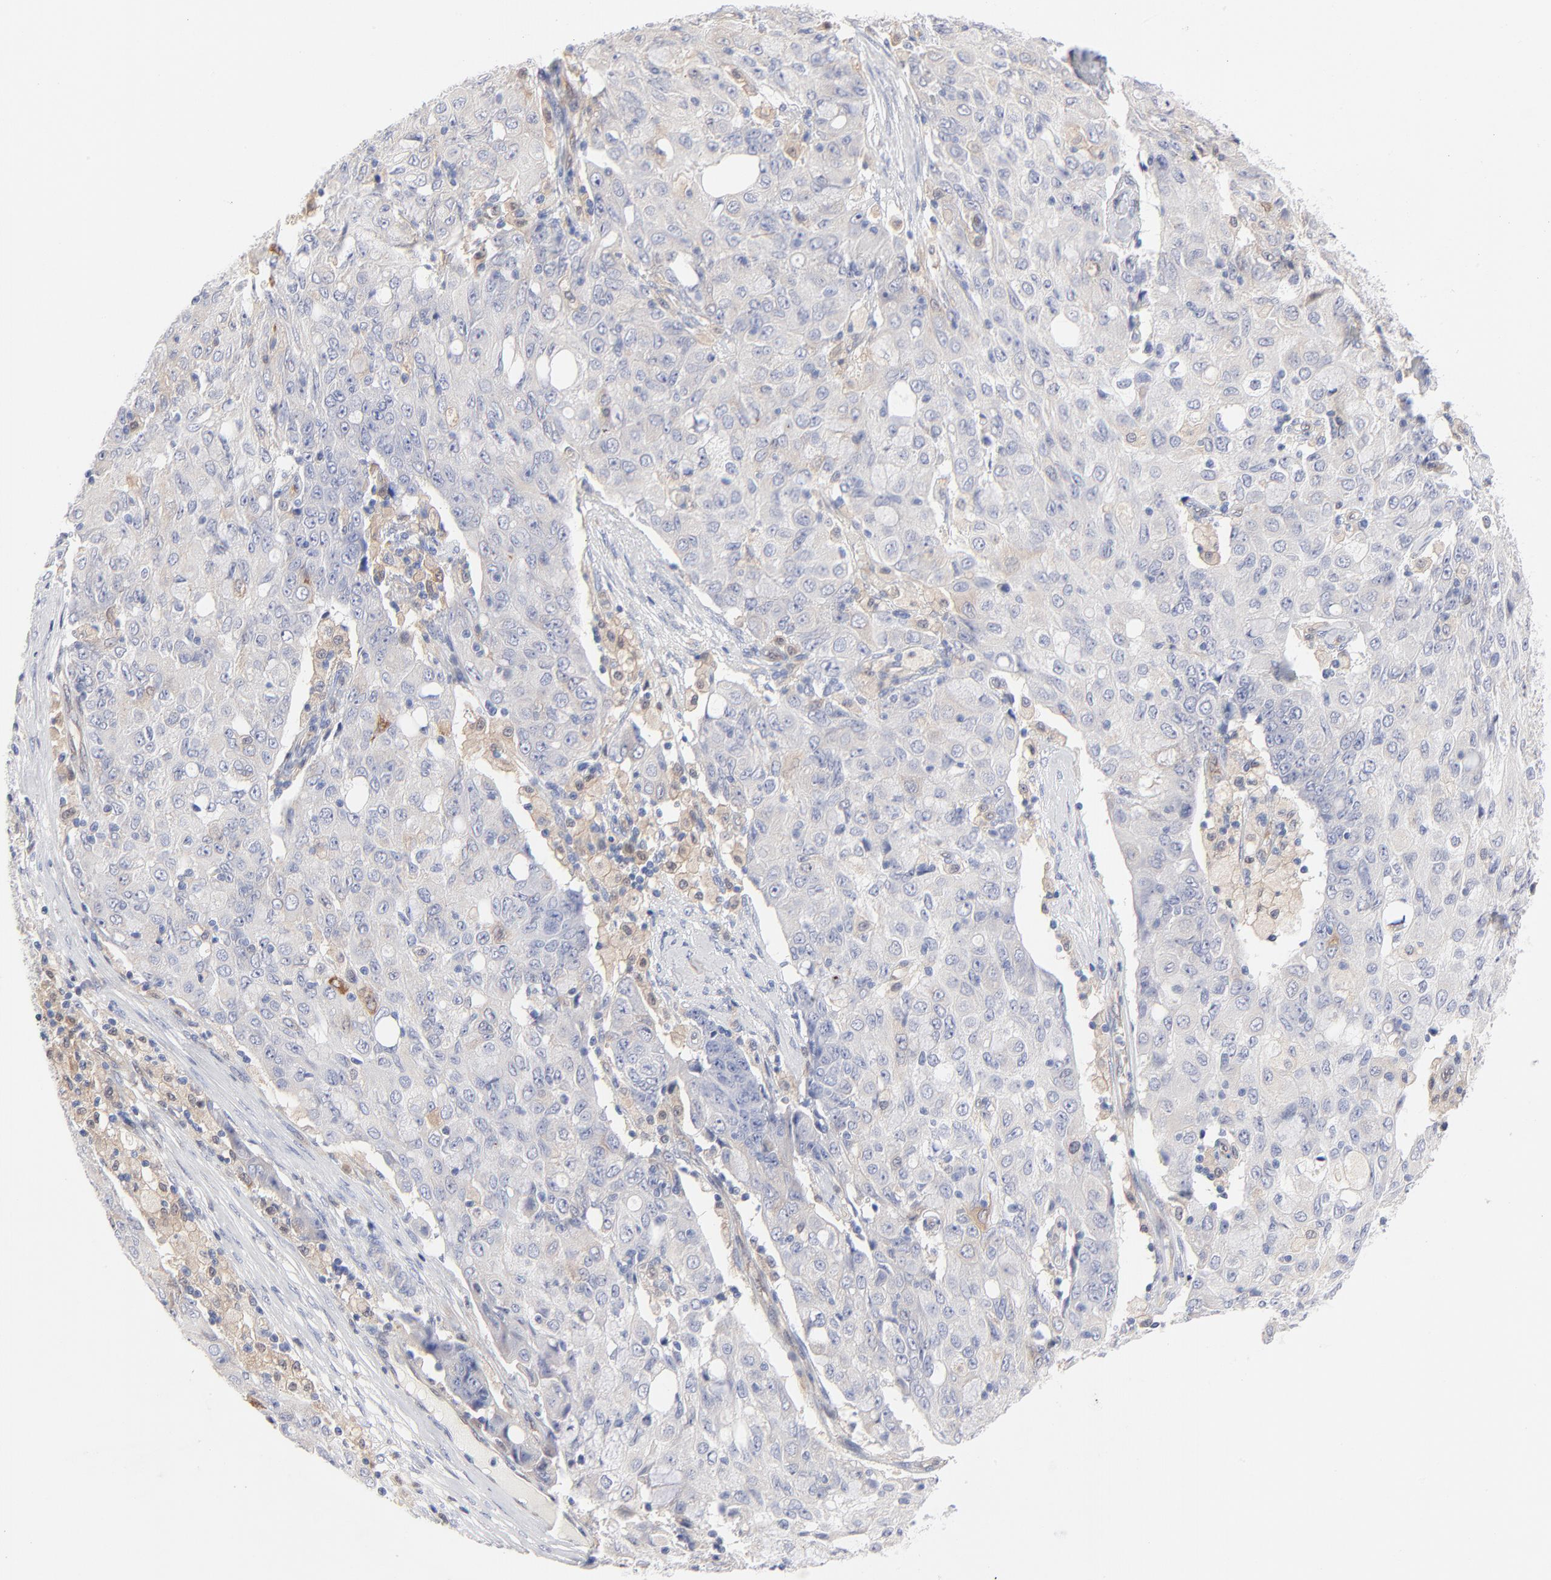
{"staining": {"intensity": "weak", "quantity": "<25%", "location": "cytoplasmic/membranous"}, "tissue": "ovarian cancer", "cell_type": "Tumor cells", "image_type": "cancer", "snomed": [{"axis": "morphology", "description": "Carcinoma, endometroid"}, {"axis": "topography", "description": "Ovary"}], "caption": "Immunohistochemical staining of endometroid carcinoma (ovarian) exhibits no significant staining in tumor cells.", "gene": "ARRB1", "patient": {"sex": "female", "age": 42}}